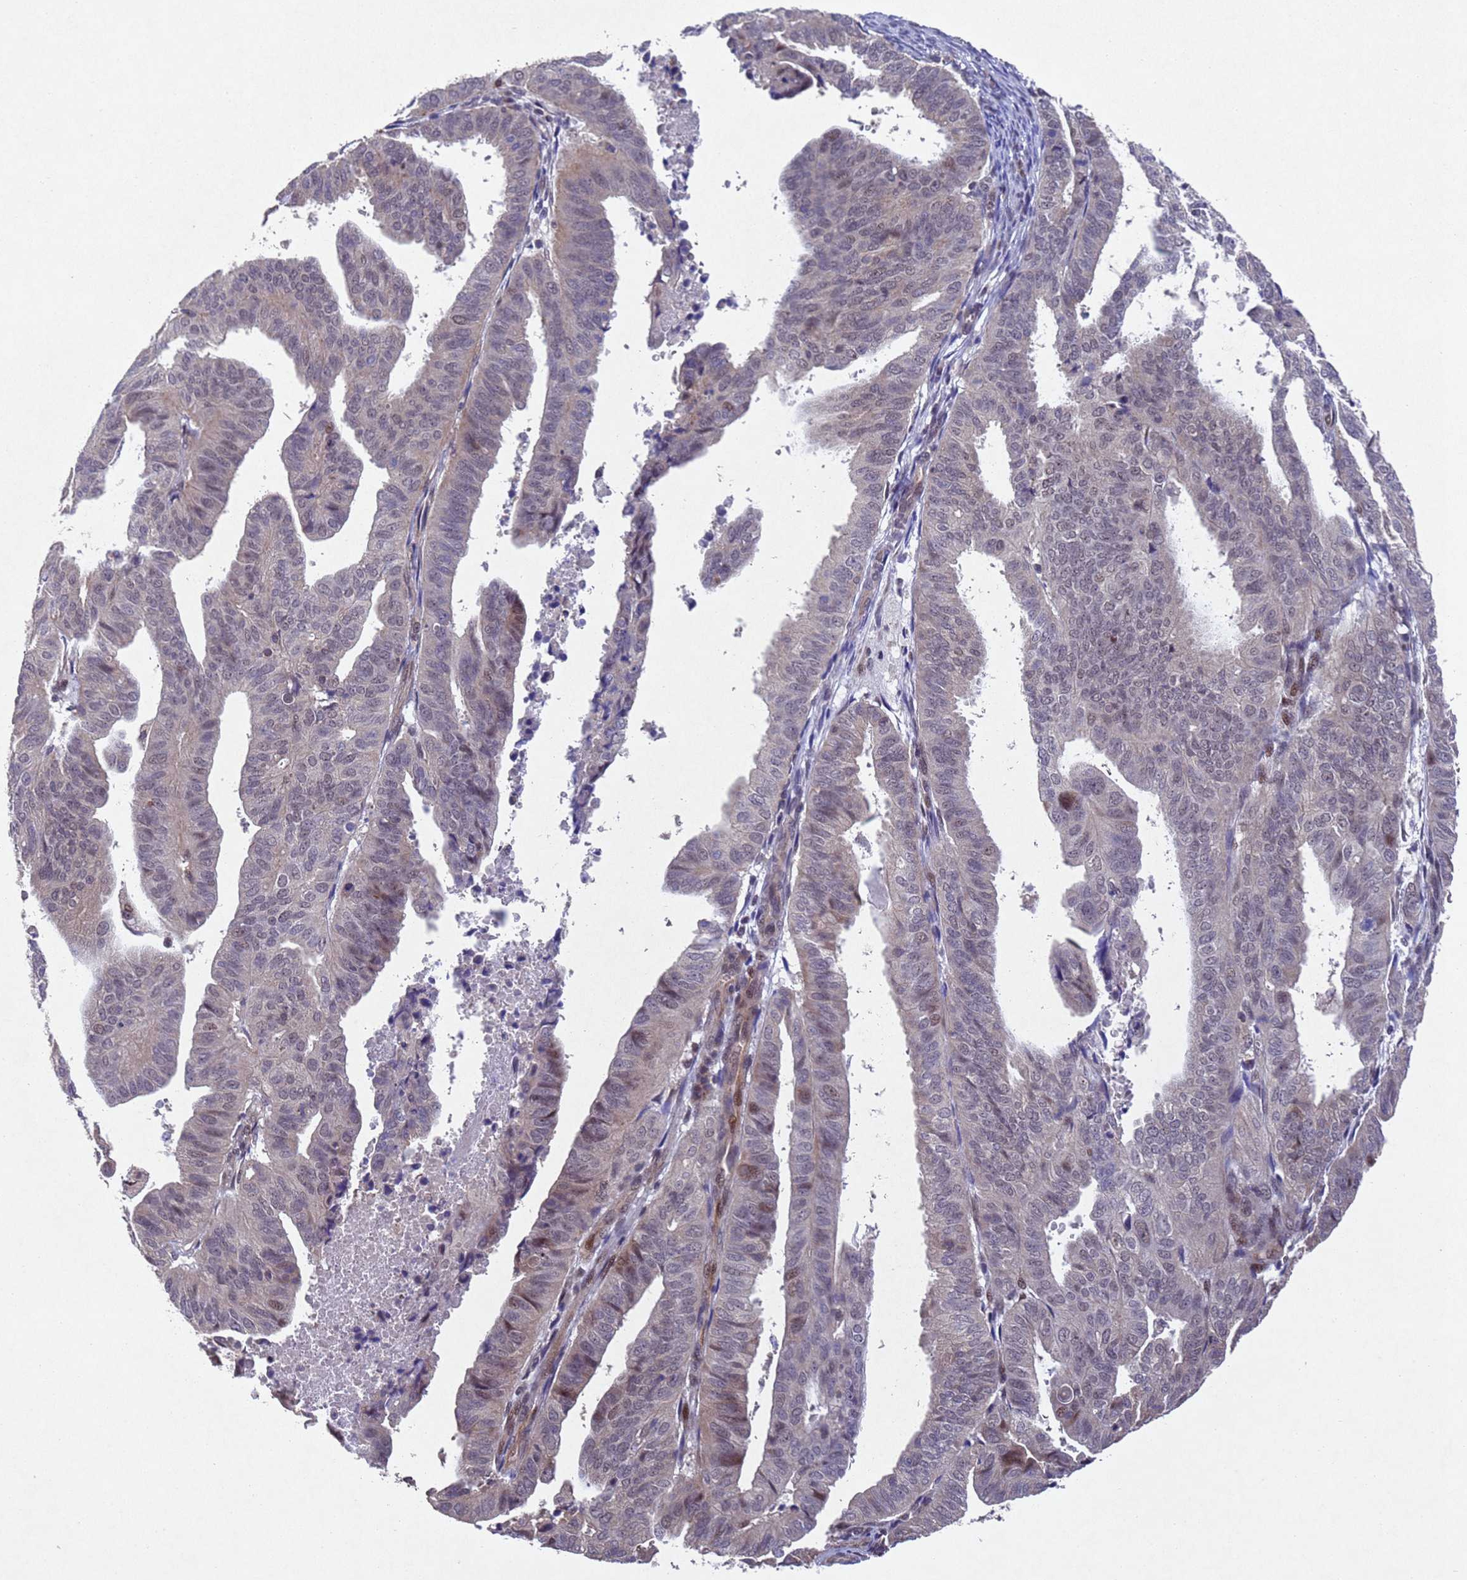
{"staining": {"intensity": "moderate", "quantity": "<25%", "location": "cytoplasmic/membranous,nuclear"}, "tissue": "endometrial cancer", "cell_type": "Tumor cells", "image_type": "cancer", "snomed": [{"axis": "morphology", "description": "Adenocarcinoma, NOS"}, {"axis": "topography", "description": "Uterus"}], "caption": "Moderate cytoplasmic/membranous and nuclear expression is appreciated in about <25% of tumor cells in adenocarcinoma (endometrial).", "gene": "TBK1", "patient": {"sex": "female", "age": 77}}